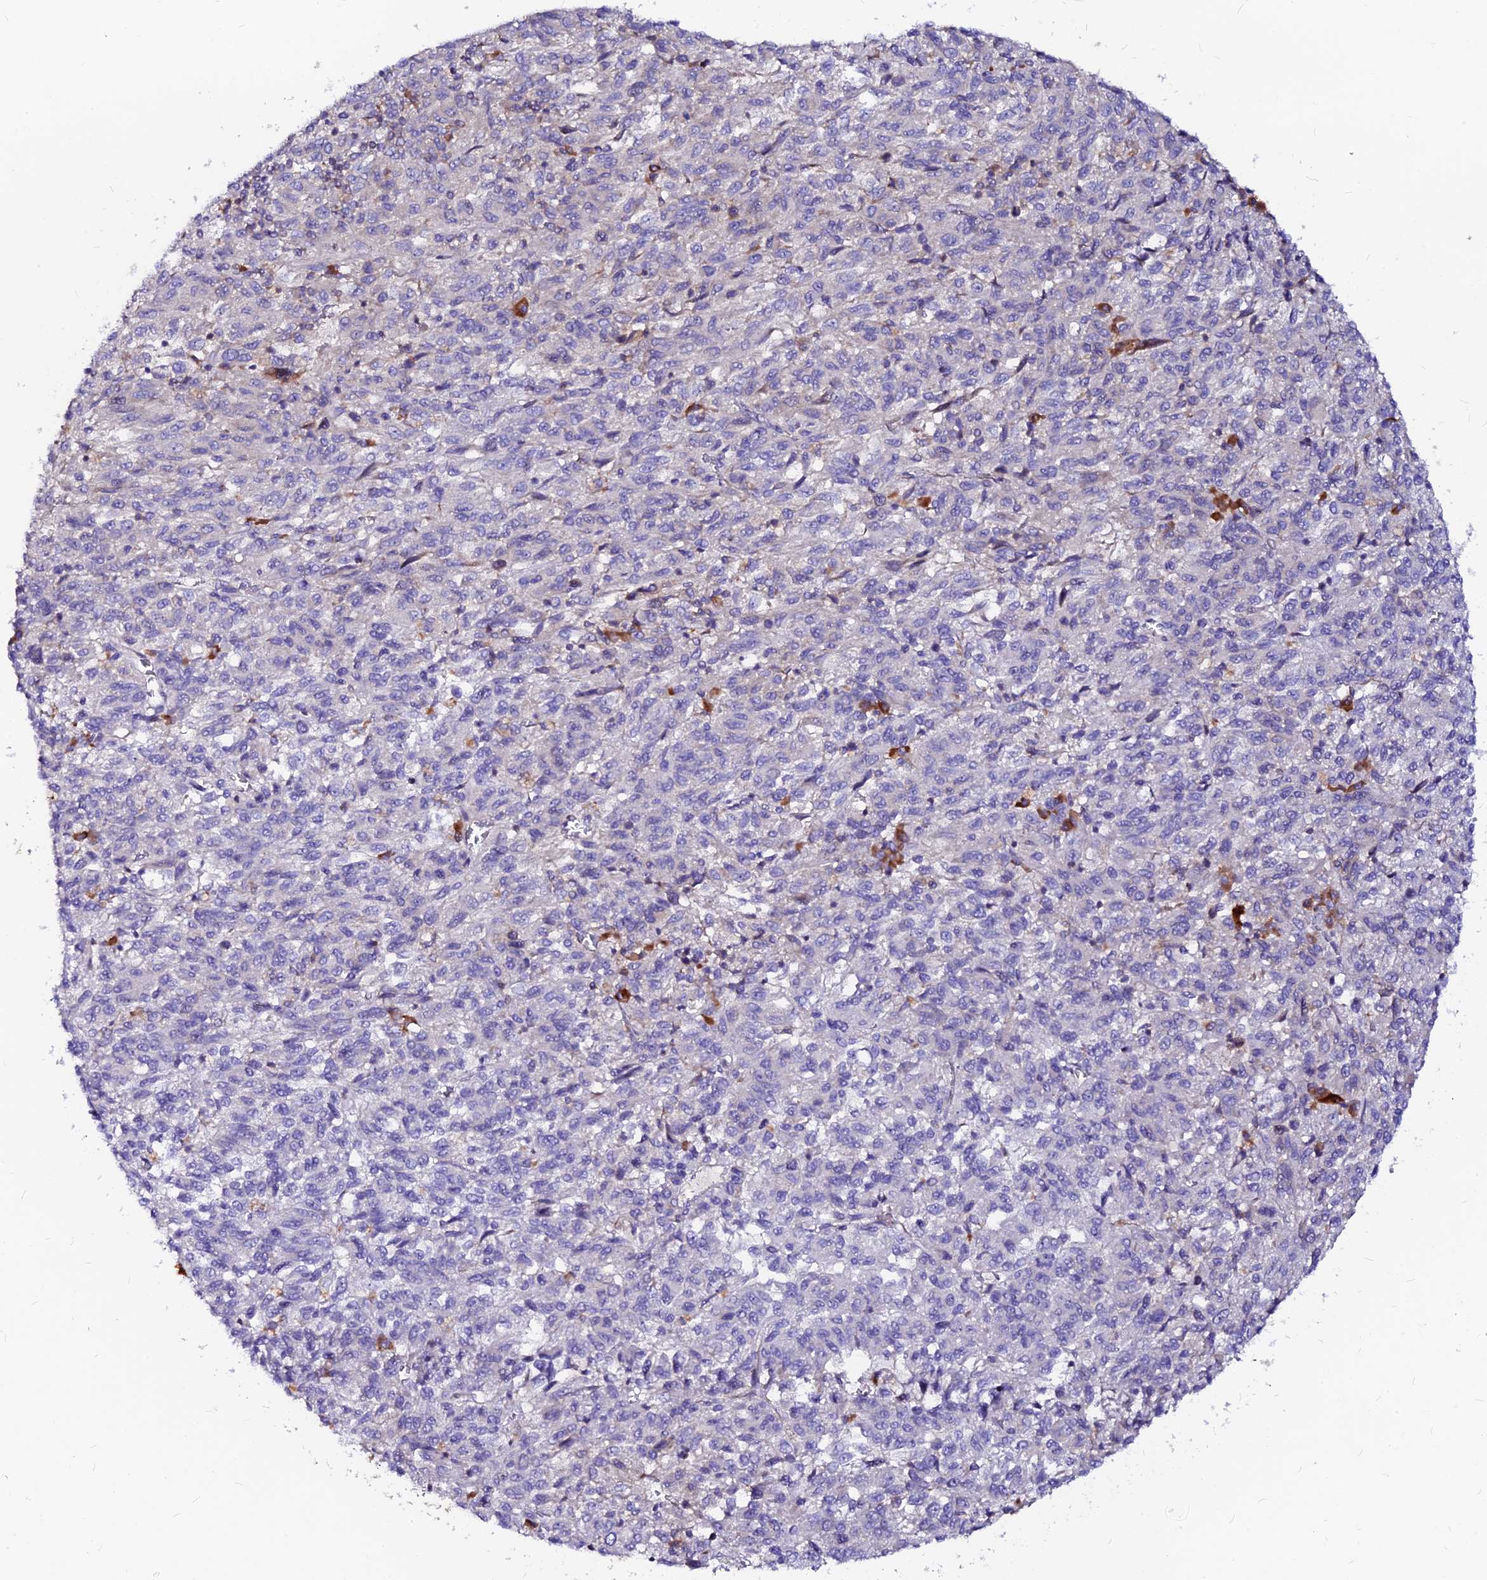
{"staining": {"intensity": "negative", "quantity": "none", "location": "none"}, "tissue": "melanoma", "cell_type": "Tumor cells", "image_type": "cancer", "snomed": [{"axis": "morphology", "description": "Malignant melanoma, Metastatic site"}, {"axis": "topography", "description": "Lung"}], "caption": "An image of human melanoma is negative for staining in tumor cells.", "gene": "DENND2D", "patient": {"sex": "male", "age": 64}}